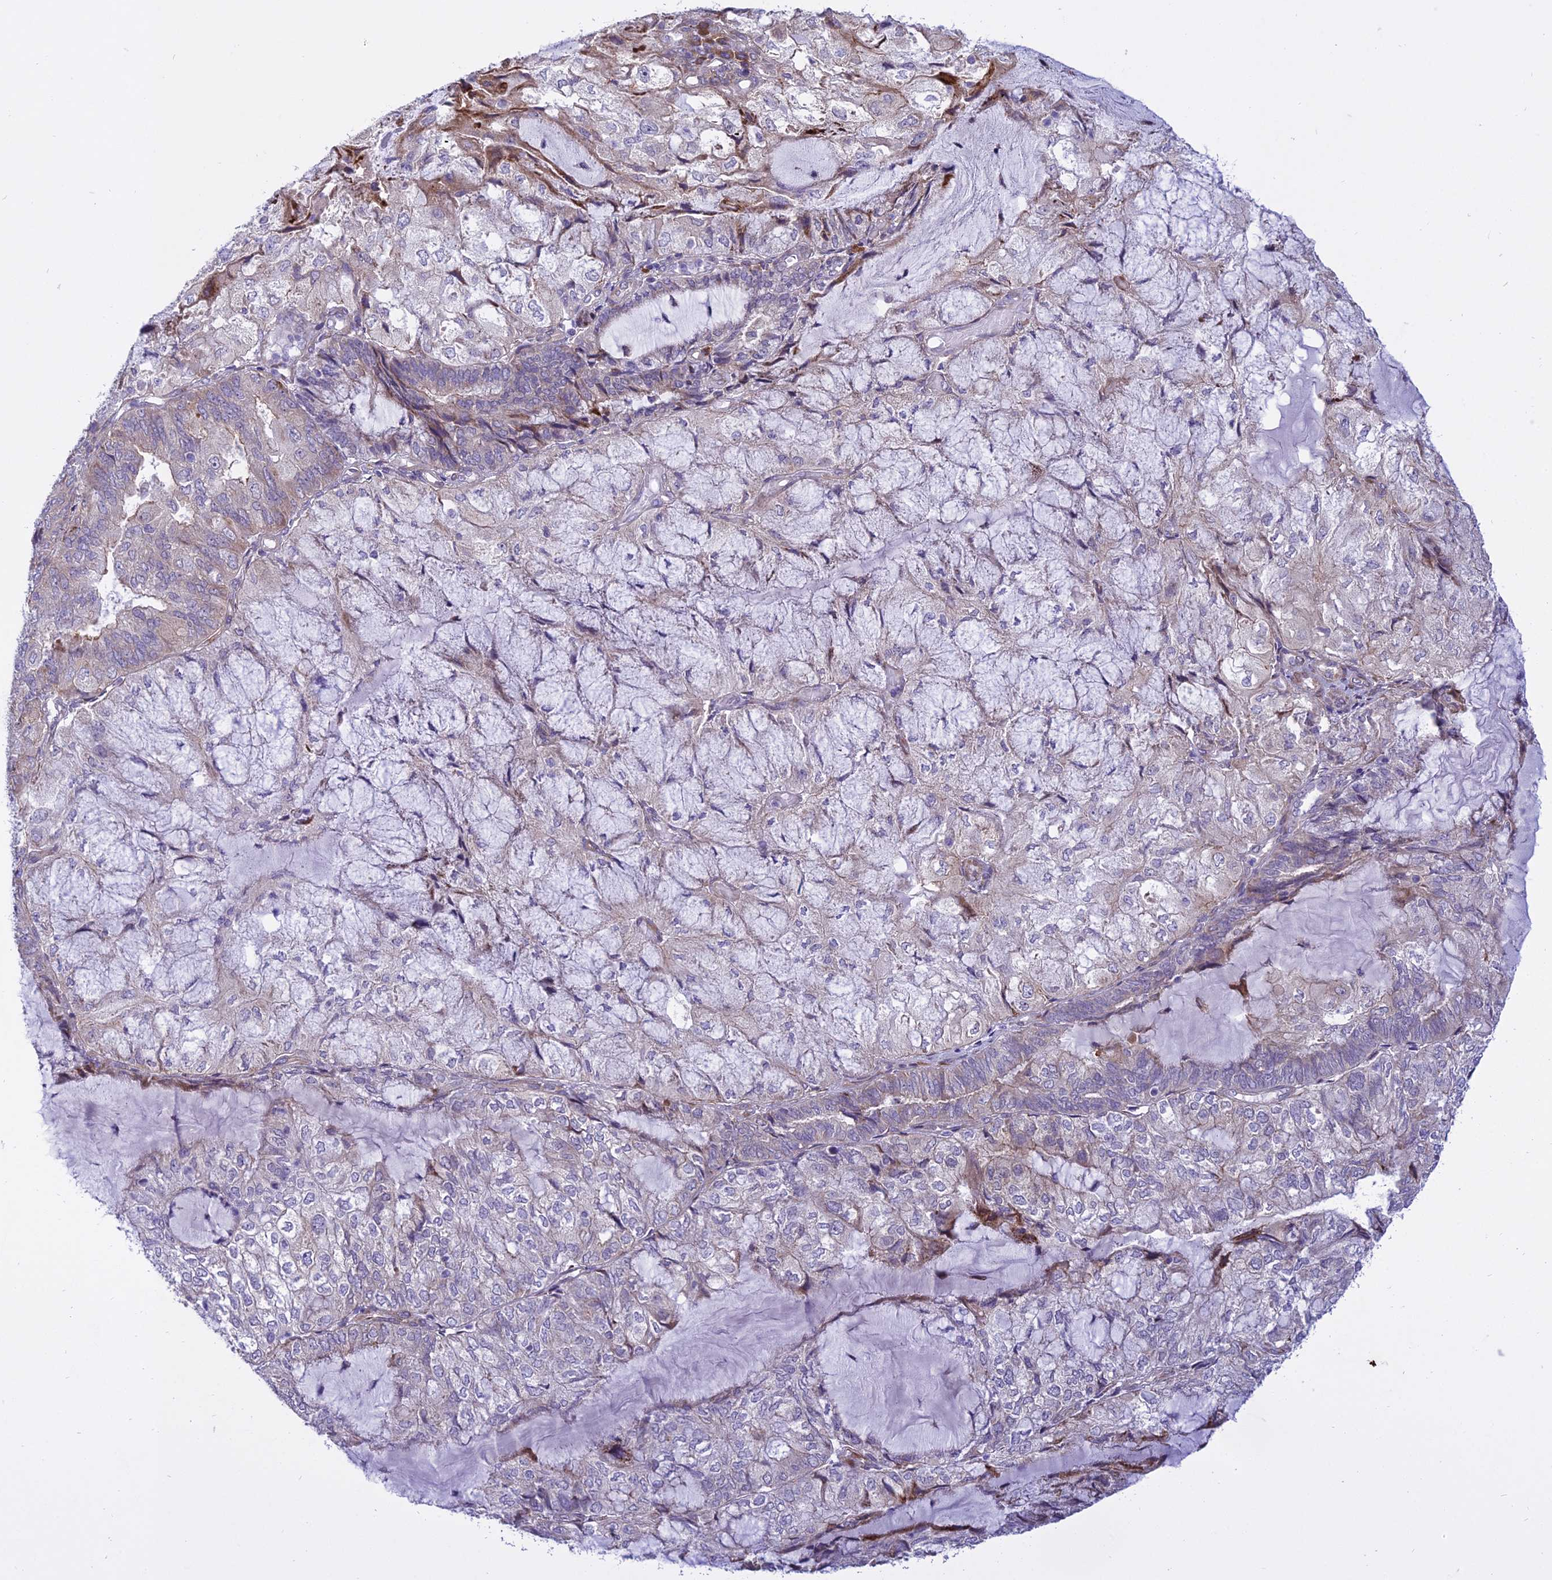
{"staining": {"intensity": "weak", "quantity": "<25%", "location": "cytoplasmic/membranous"}, "tissue": "endometrial cancer", "cell_type": "Tumor cells", "image_type": "cancer", "snomed": [{"axis": "morphology", "description": "Adenocarcinoma, NOS"}, {"axis": "topography", "description": "Endometrium"}], "caption": "The histopathology image reveals no staining of tumor cells in endometrial cancer.", "gene": "NEURL2", "patient": {"sex": "female", "age": 81}}